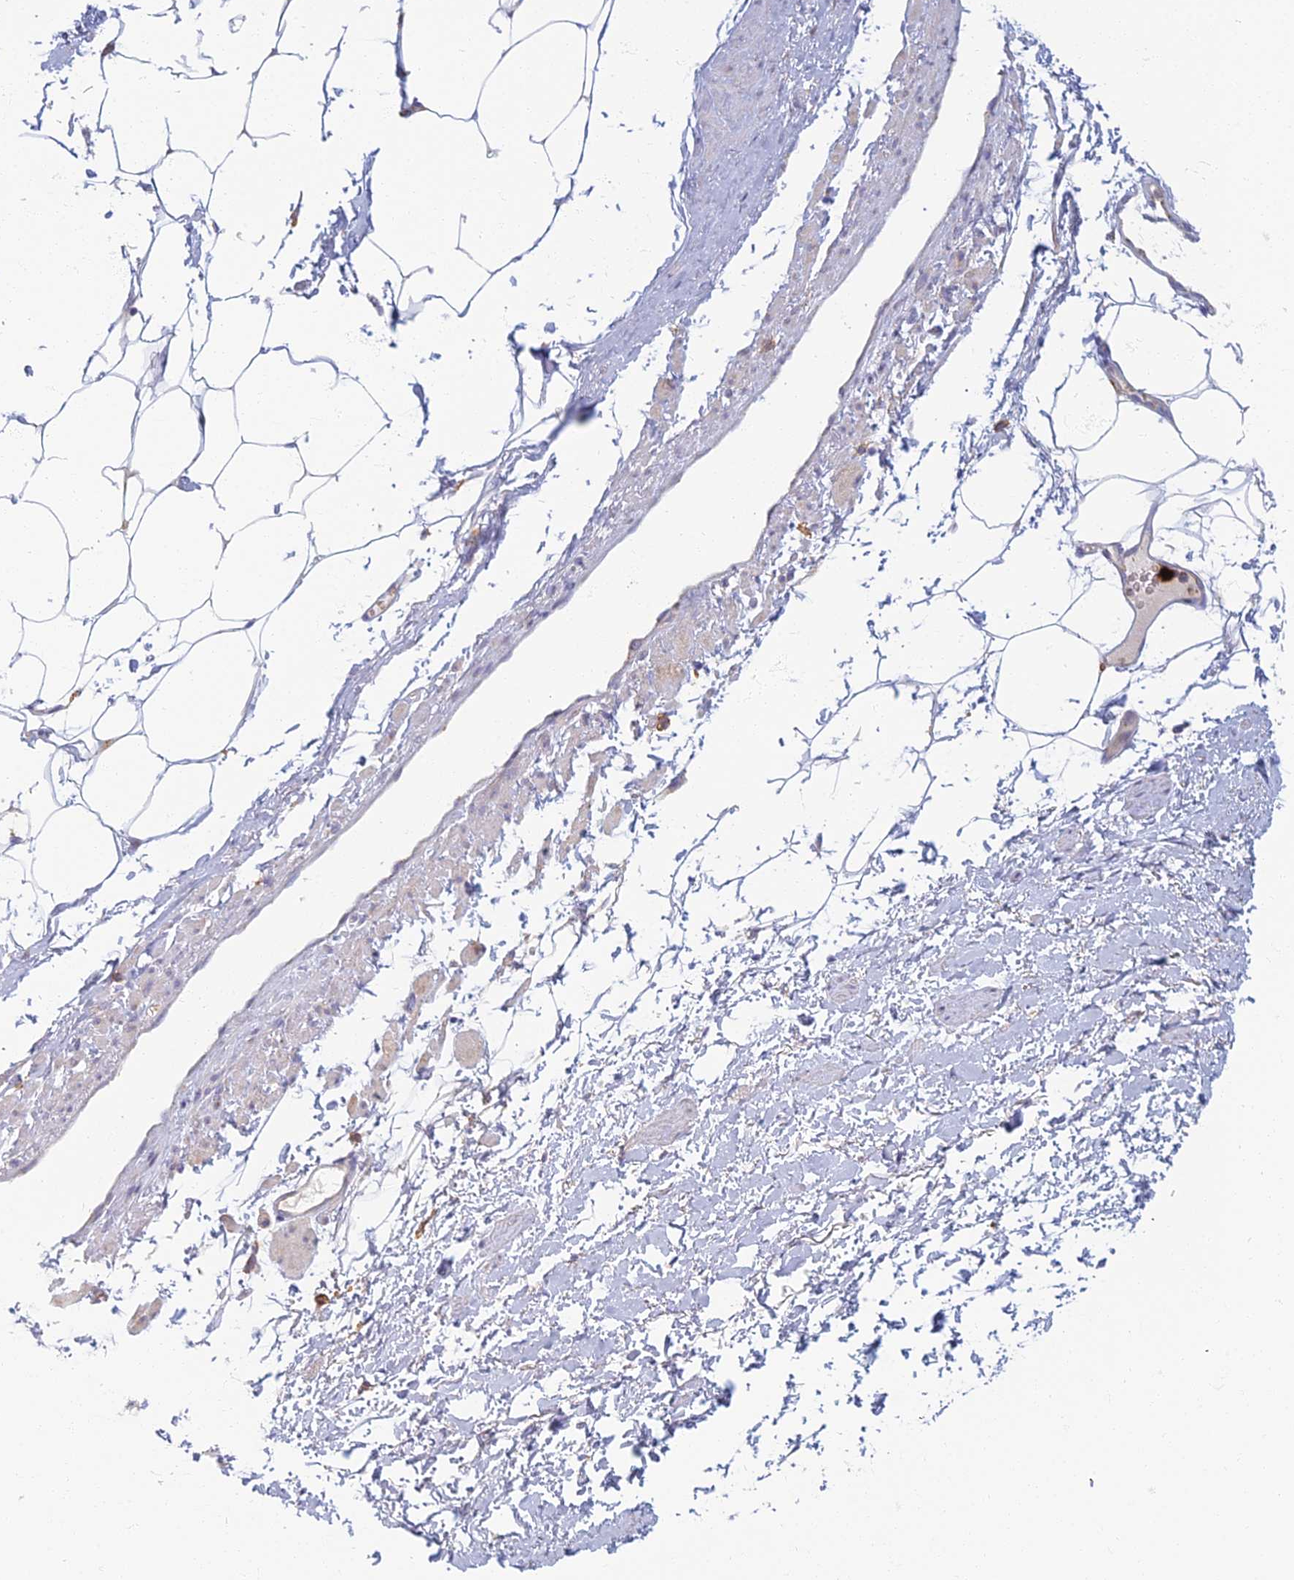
{"staining": {"intensity": "negative", "quantity": "none", "location": "none"}, "tissue": "adipose tissue", "cell_type": "Adipocytes", "image_type": "normal", "snomed": [{"axis": "morphology", "description": "Normal tissue, NOS"}, {"axis": "morphology", "description": "Adenocarcinoma, Low grade"}, {"axis": "topography", "description": "Prostate"}, {"axis": "topography", "description": "Peripheral nerve tissue"}], "caption": "An IHC image of normal adipose tissue is shown. There is no staining in adipocytes of adipose tissue.", "gene": "PROX2", "patient": {"sex": "male", "age": 63}}